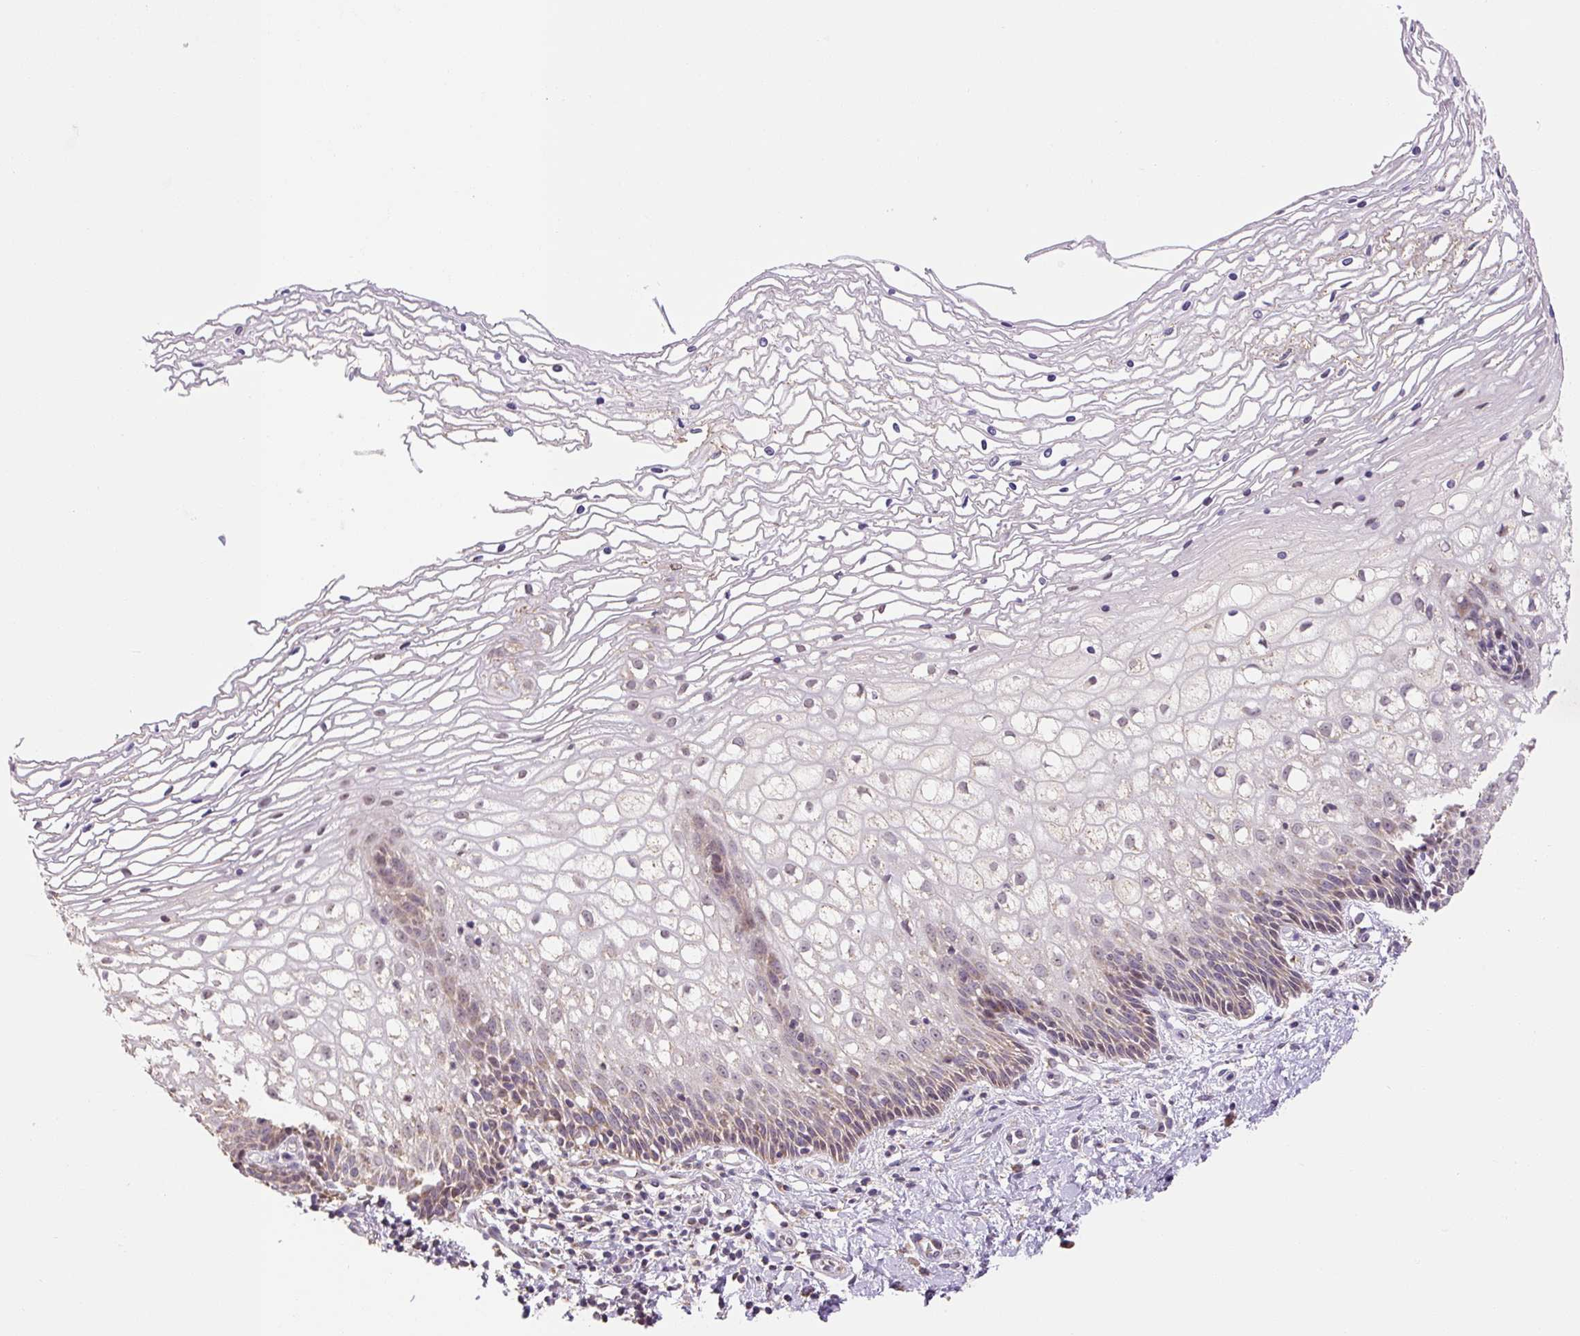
{"staining": {"intensity": "weak", "quantity": ">75%", "location": "cytoplasmic/membranous"}, "tissue": "cervix", "cell_type": "Glandular cells", "image_type": "normal", "snomed": [{"axis": "morphology", "description": "Normal tissue, NOS"}, {"axis": "topography", "description": "Cervix"}], "caption": "A micrograph of human cervix stained for a protein displays weak cytoplasmic/membranous brown staining in glandular cells. The staining was performed using DAB (3,3'-diaminobenzidine), with brown indicating positive protein expression. Nuclei are stained blue with hematoxylin.", "gene": "MFSD9", "patient": {"sex": "female", "age": 36}}